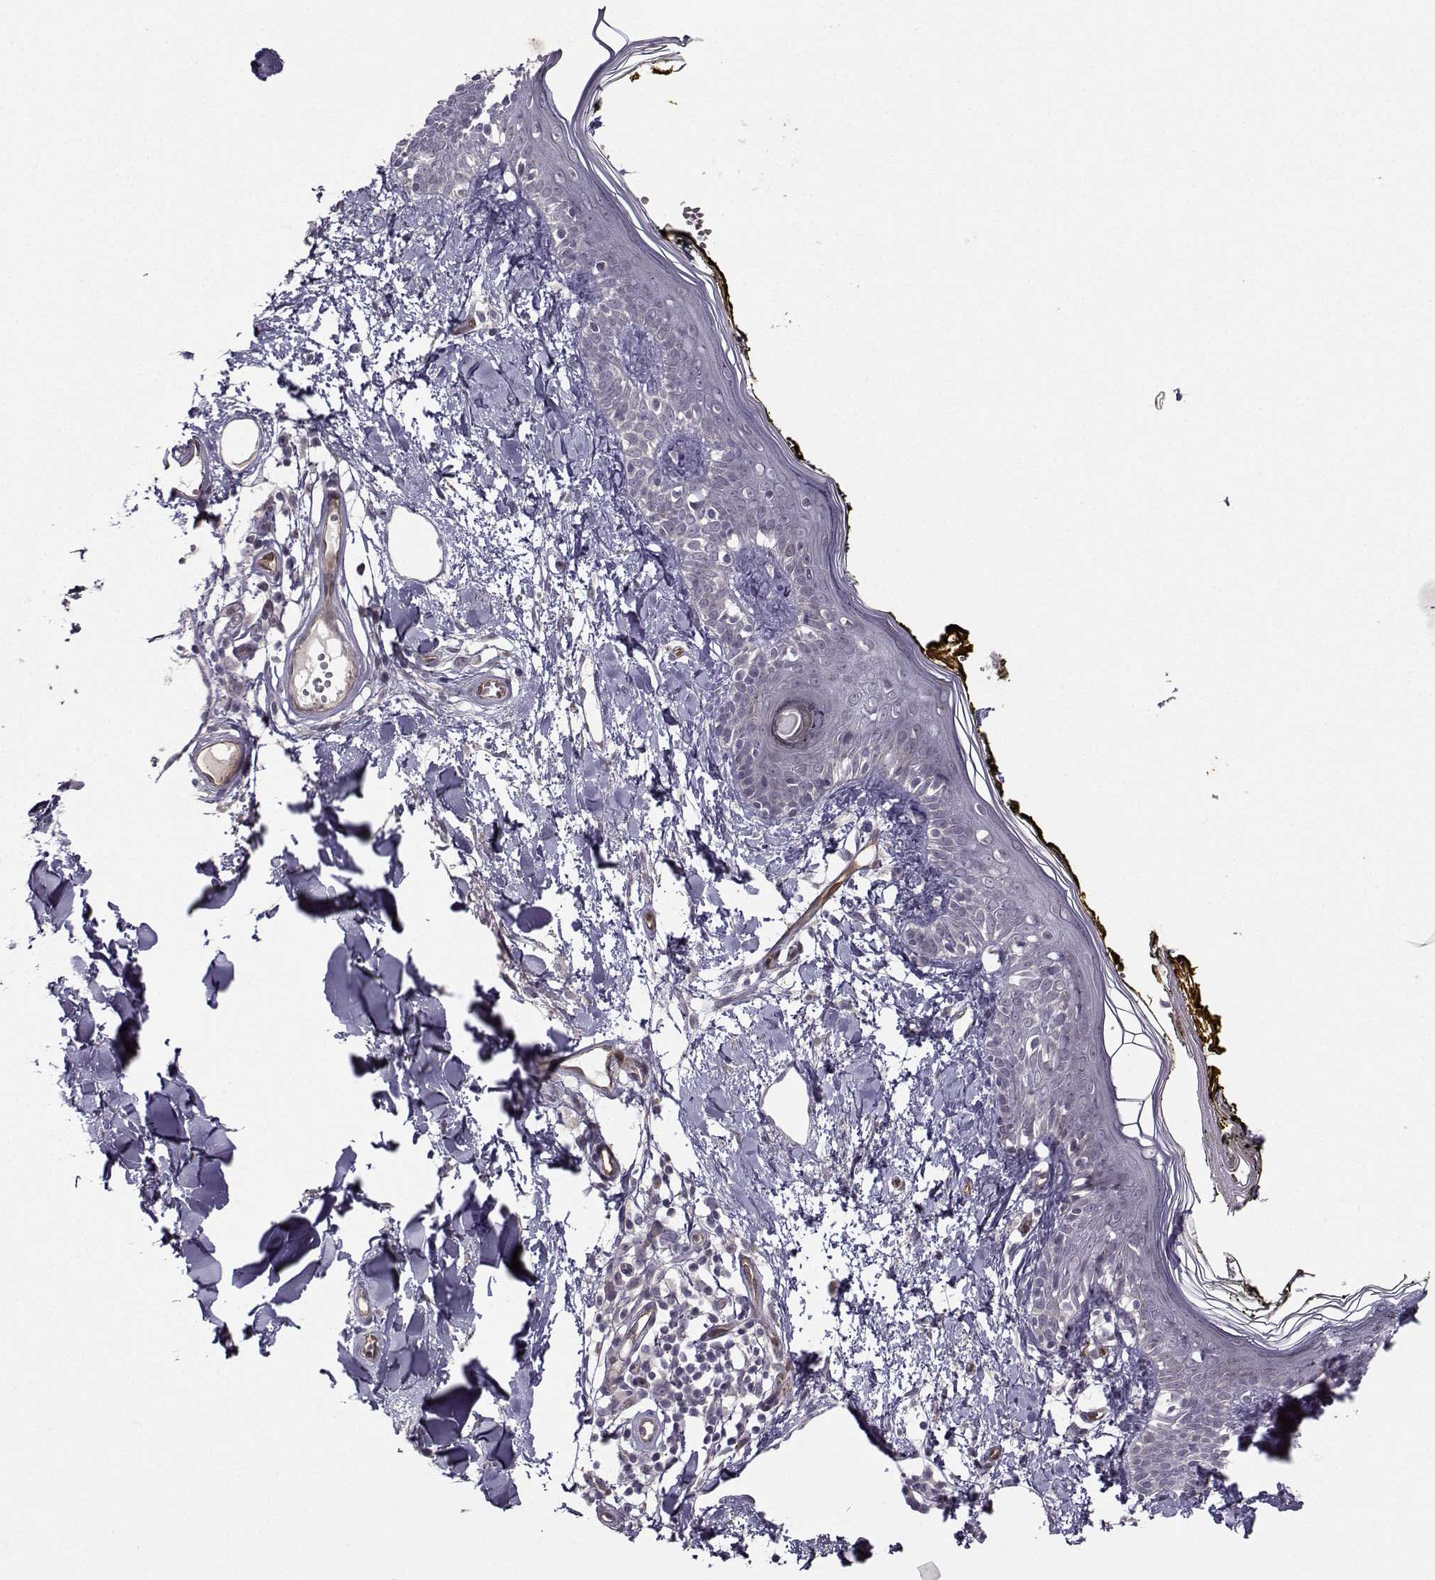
{"staining": {"intensity": "negative", "quantity": "none", "location": "none"}, "tissue": "skin", "cell_type": "Fibroblasts", "image_type": "normal", "snomed": [{"axis": "morphology", "description": "Normal tissue, NOS"}, {"axis": "topography", "description": "Skin"}], "caption": "The image exhibits no significant expression in fibroblasts of skin. (DAB immunohistochemistry with hematoxylin counter stain).", "gene": "NQO1", "patient": {"sex": "male", "age": 76}}